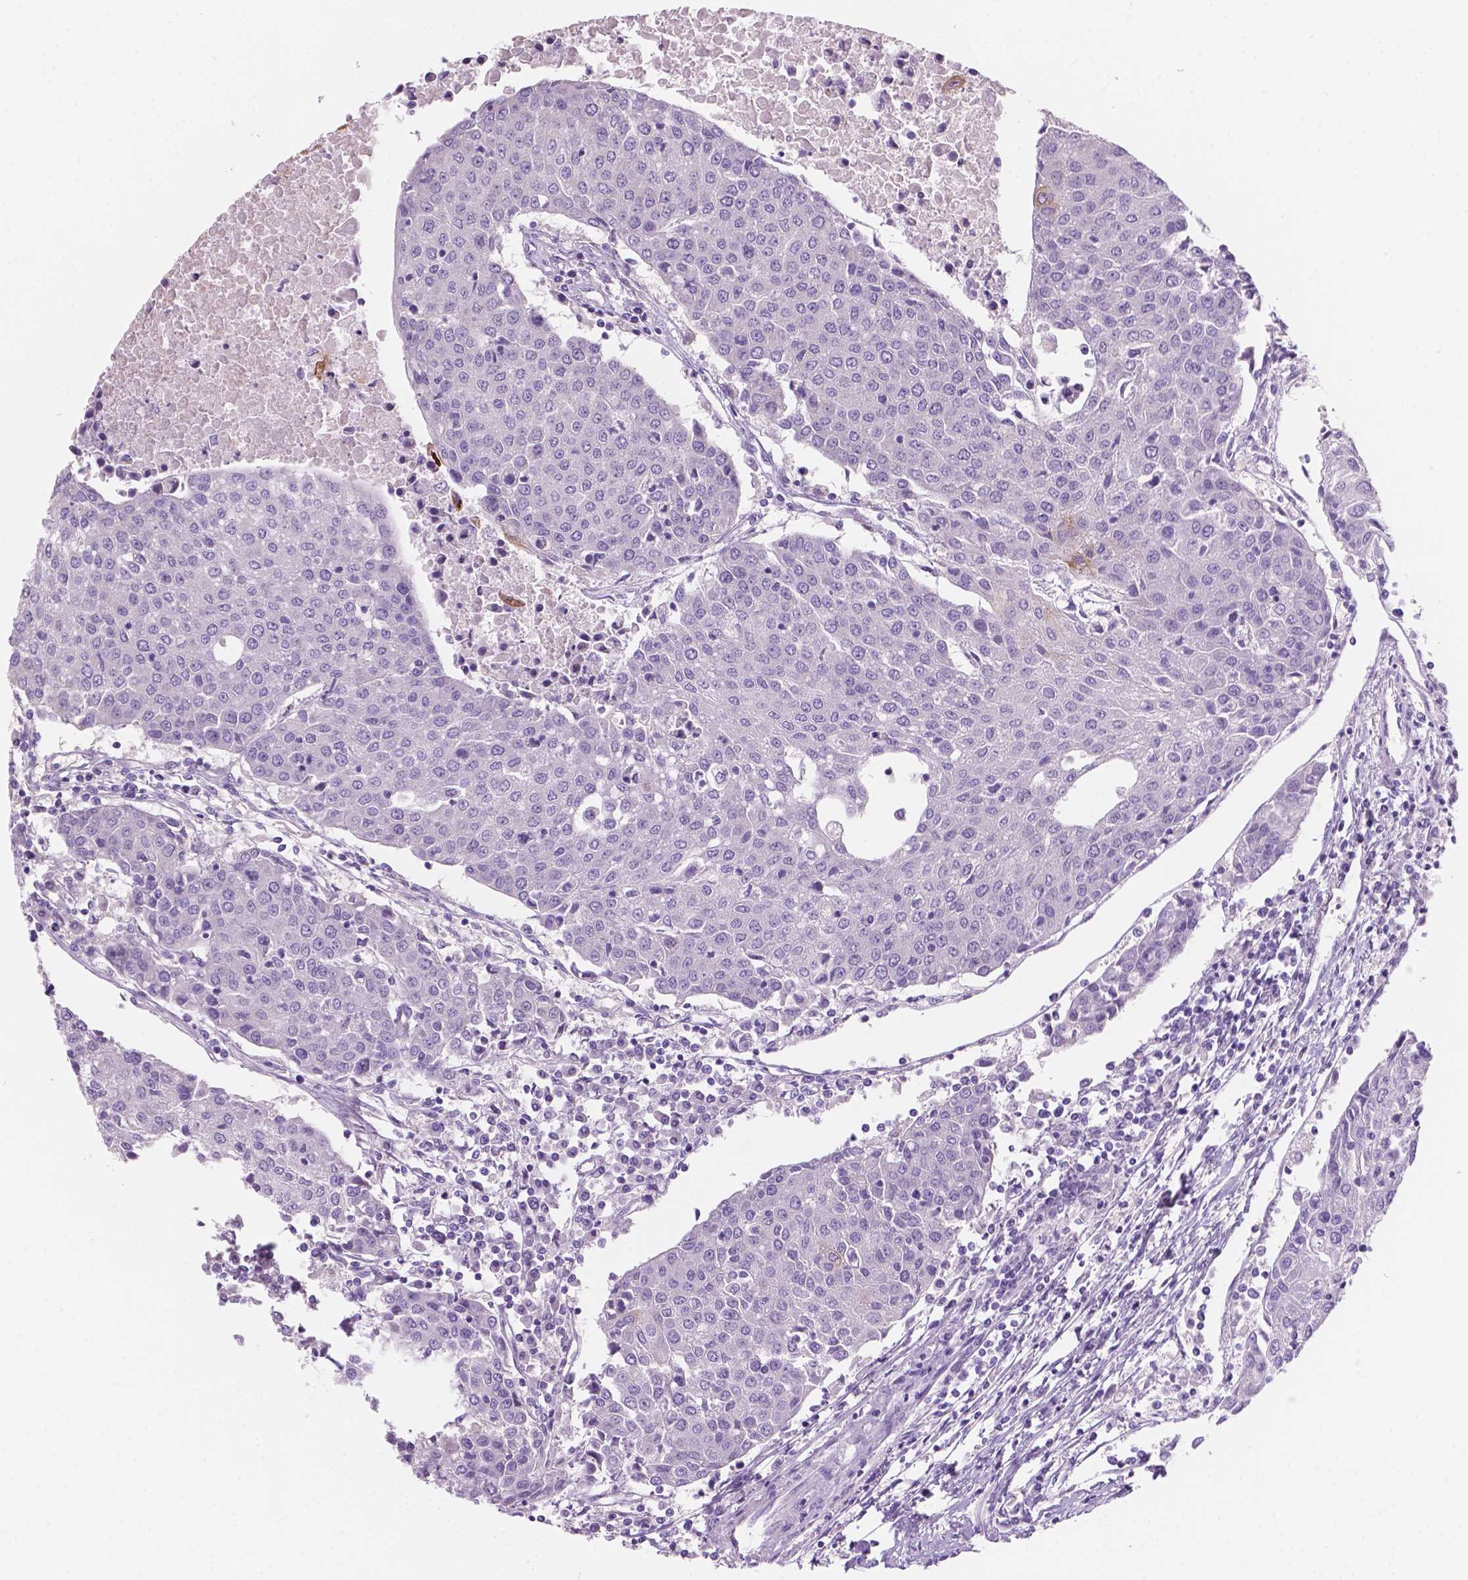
{"staining": {"intensity": "negative", "quantity": "none", "location": "none"}, "tissue": "urothelial cancer", "cell_type": "Tumor cells", "image_type": "cancer", "snomed": [{"axis": "morphology", "description": "Urothelial carcinoma, High grade"}, {"axis": "topography", "description": "Urinary bladder"}], "caption": "Immunohistochemistry photomicrograph of human urothelial cancer stained for a protein (brown), which exhibits no staining in tumor cells.", "gene": "SBSN", "patient": {"sex": "female", "age": 85}}